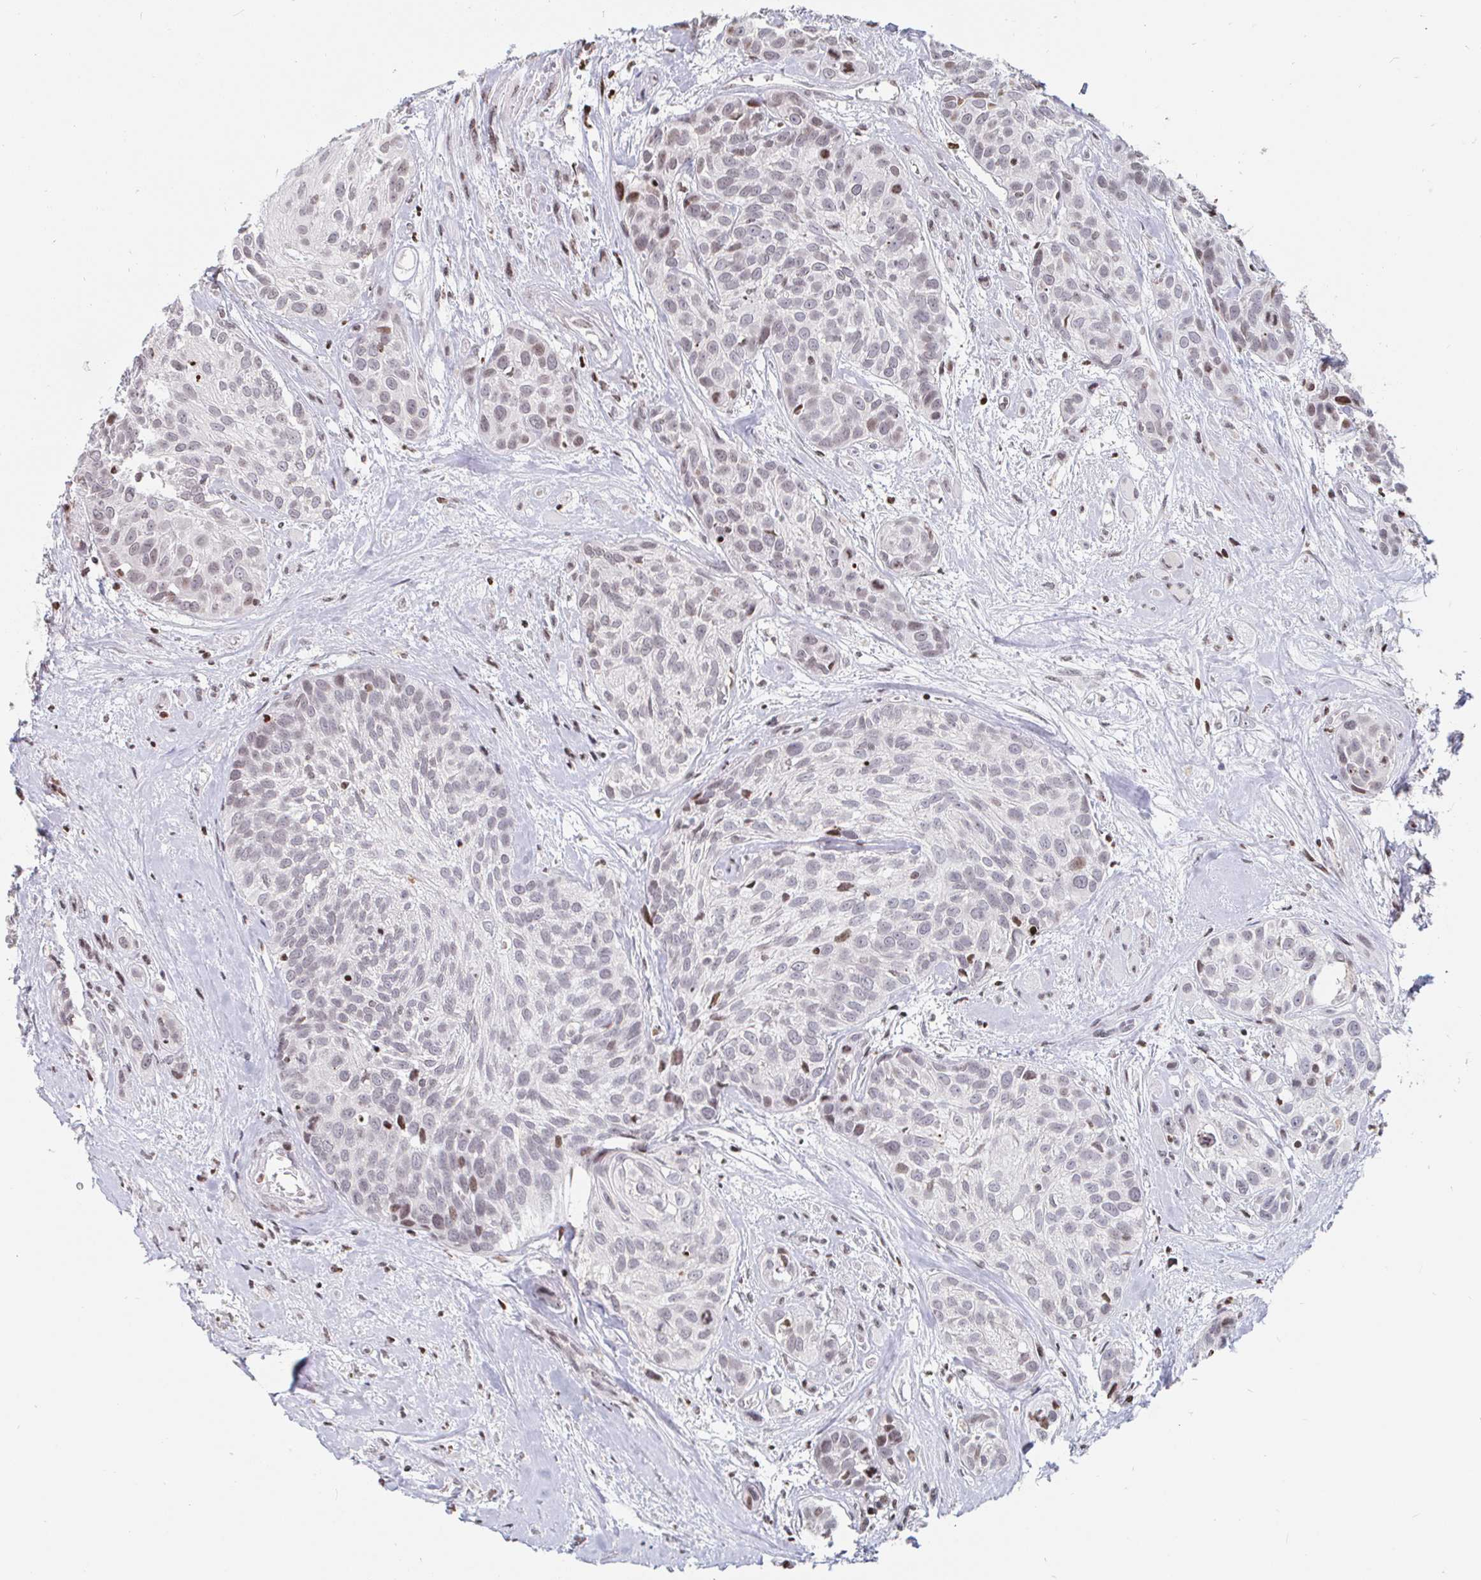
{"staining": {"intensity": "moderate", "quantity": "<25%", "location": "nuclear"}, "tissue": "head and neck cancer", "cell_type": "Tumor cells", "image_type": "cancer", "snomed": [{"axis": "morphology", "description": "Squamous cell carcinoma, NOS"}, {"axis": "topography", "description": "Head-Neck"}], "caption": "A micrograph showing moderate nuclear expression in about <25% of tumor cells in head and neck cancer (squamous cell carcinoma), as visualized by brown immunohistochemical staining.", "gene": "HOXC10", "patient": {"sex": "female", "age": 50}}